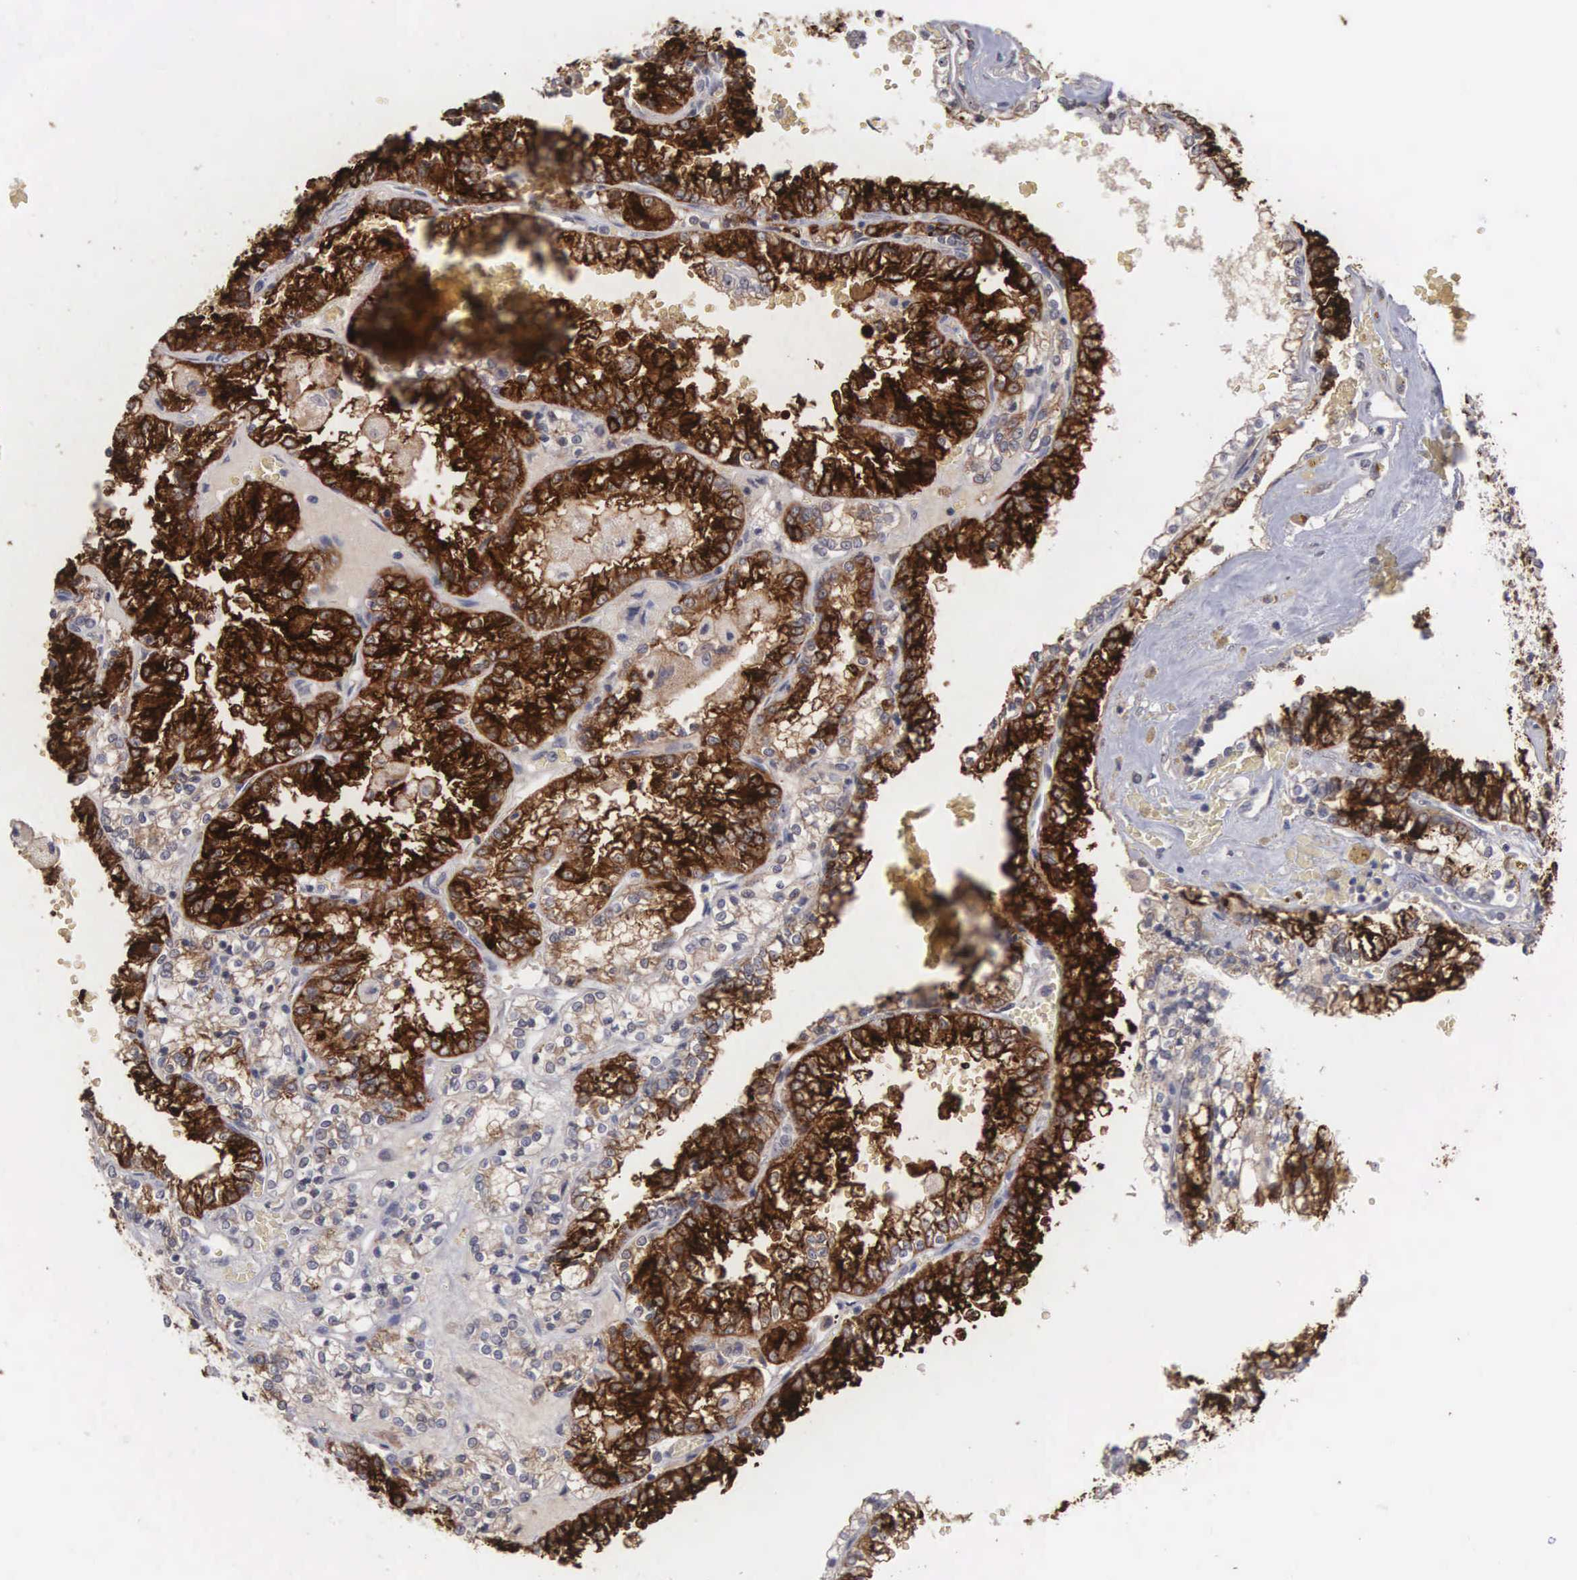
{"staining": {"intensity": "strong", "quantity": ">75%", "location": "cytoplasmic/membranous,nuclear"}, "tissue": "renal cancer", "cell_type": "Tumor cells", "image_type": "cancer", "snomed": [{"axis": "morphology", "description": "Adenocarcinoma, NOS"}, {"axis": "topography", "description": "Kidney"}], "caption": "Immunohistochemistry image of human adenocarcinoma (renal) stained for a protein (brown), which exhibits high levels of strong cytoplasmic/membranous and nuclear expression in about >75% of tumor cells.", "gene": "AMN", "patient": {"sex": "female", "age": 56}}